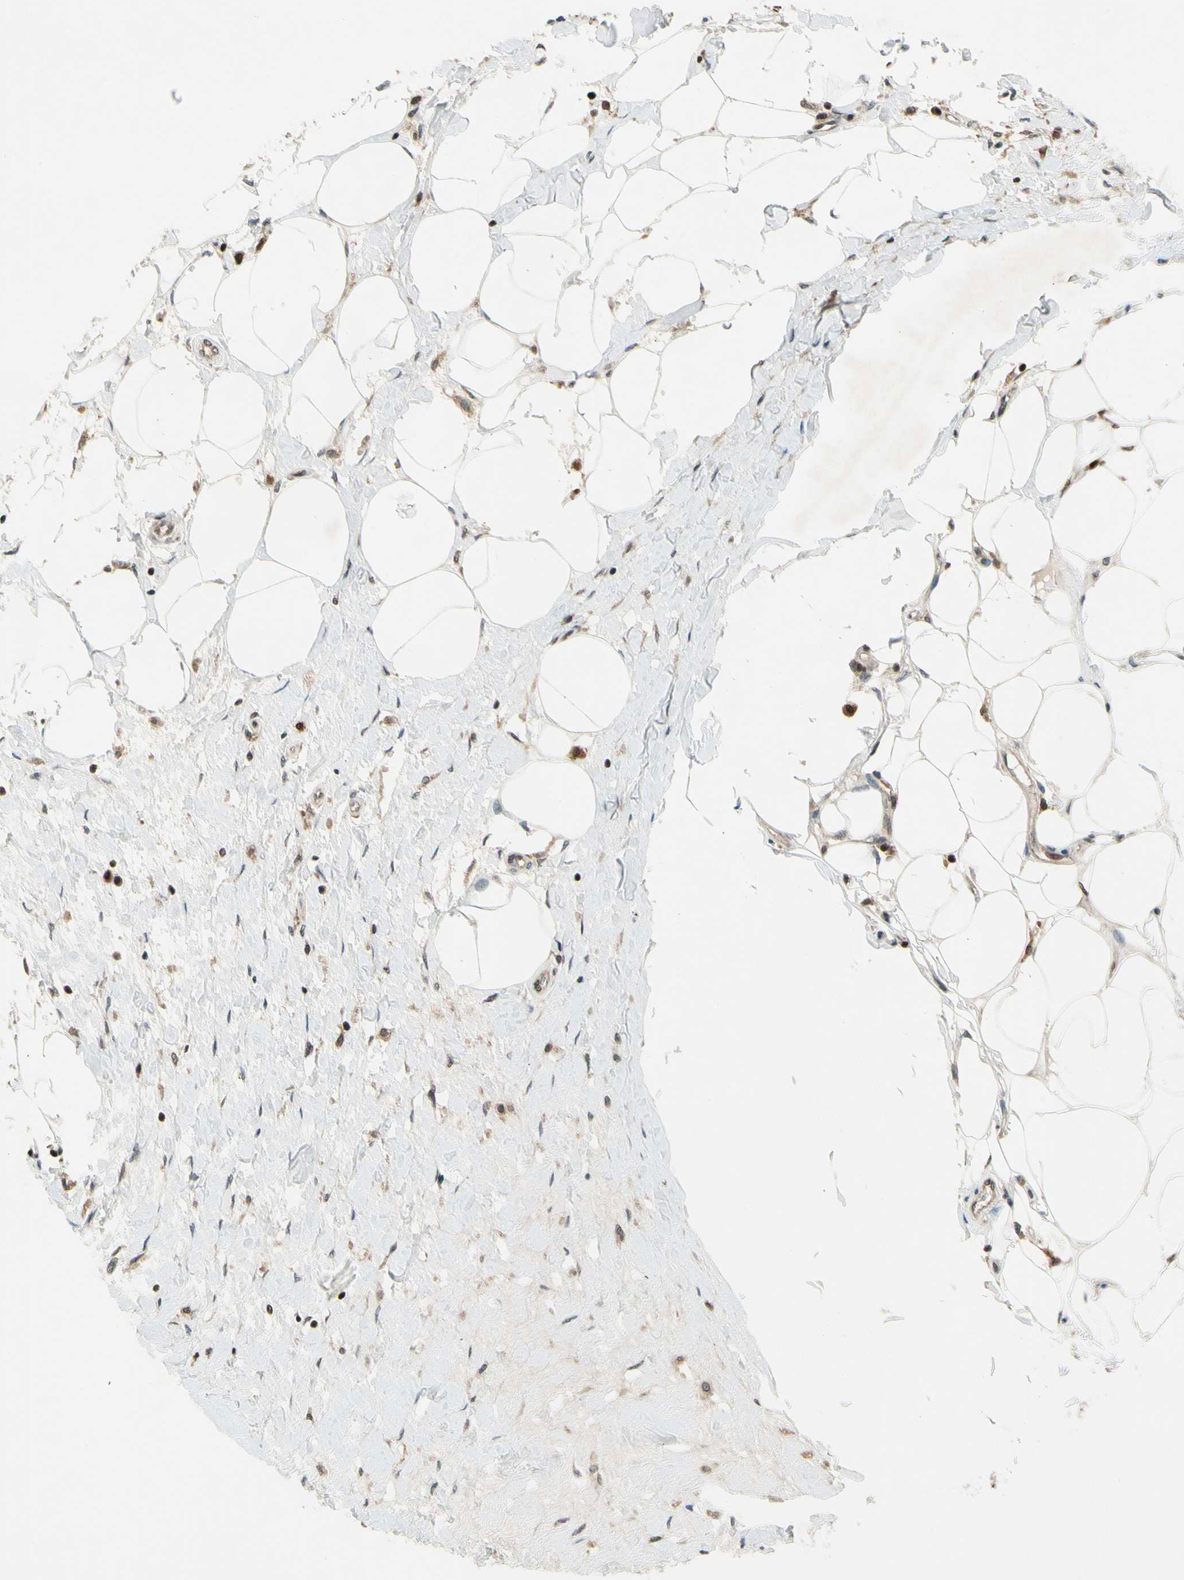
{"staining": {"intensity": "moderate", "quantity": ">75%", "location": "cytoplasmic/membranous"}, "tissue": "breast cancer", "cell_type": "Tumor cells", "image_type": "cancer", "snomed": [{"axis": "morphology", "description": "Duct carcinoma"}, {"axis": "topography", "description": "Breast"}], "caption": "DAB (3,3'-diaminobenzidine) immunohistochemical staining of human breast cancer displays moderate cytoplasmic/membranous protein positivity in approximately >75% of tumor cells.", "gene": "GSR", "patient": {"sex": "female", "age": 27}}